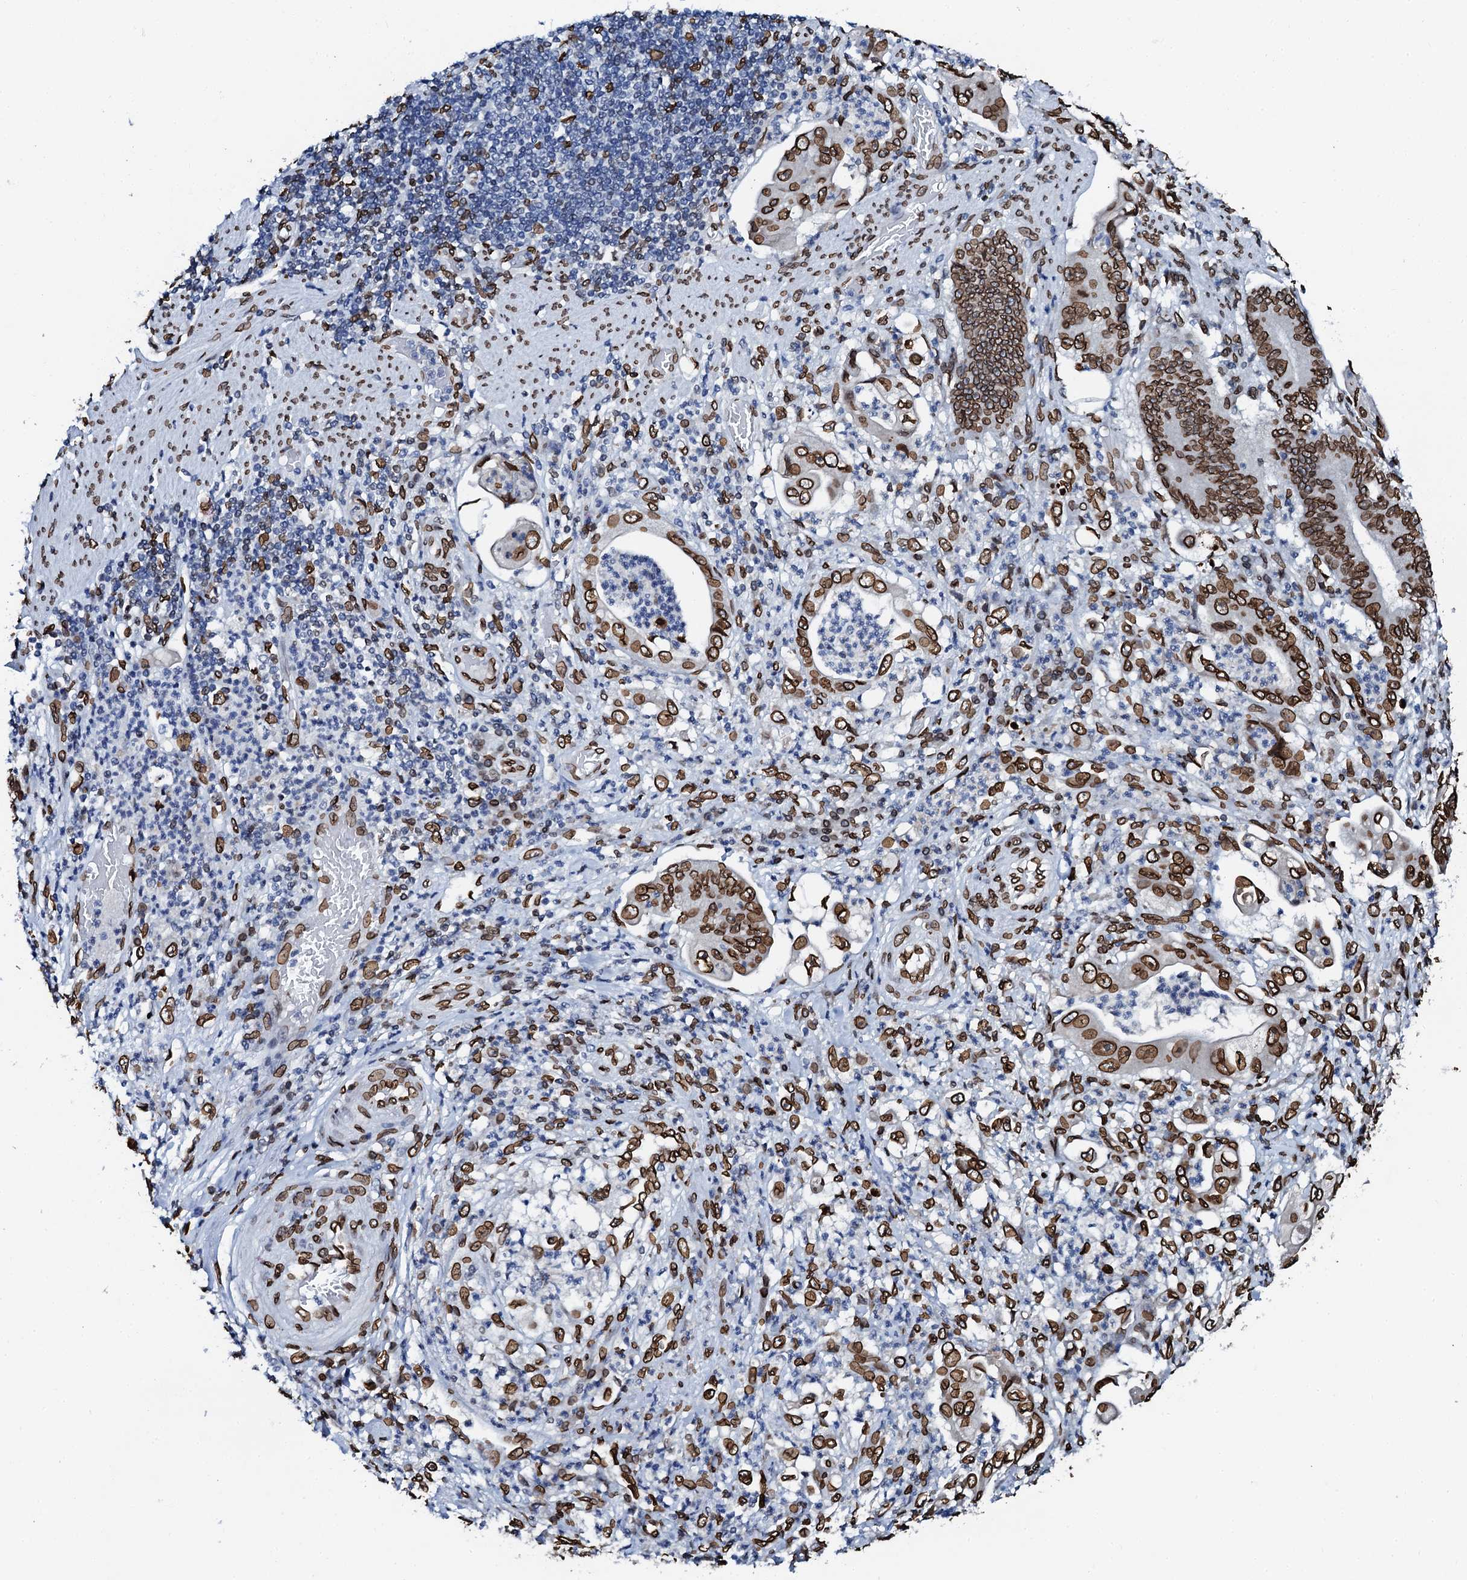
{"staining": {"intensity": "strong", "quantity": ">75%", "location": "cytoplasmic/membranous,nuclear"}, "tissue": "stomach cancer", "cell_type": "Tumor cells", "image_type": "cancer", "snomed": [{"axis": "morphology", "description": "Adenocarcinoma, NOS"}, {"axis": "topography", "description": "Stomach"}], "caption": "Protein staining of stomach cancer tissue shows strong cytoplasmic/membranous and nuclear expression in about >75% of tumor cells.", "gene": "KATNAL2", "patient": {"sex": "female", "age": 73}}